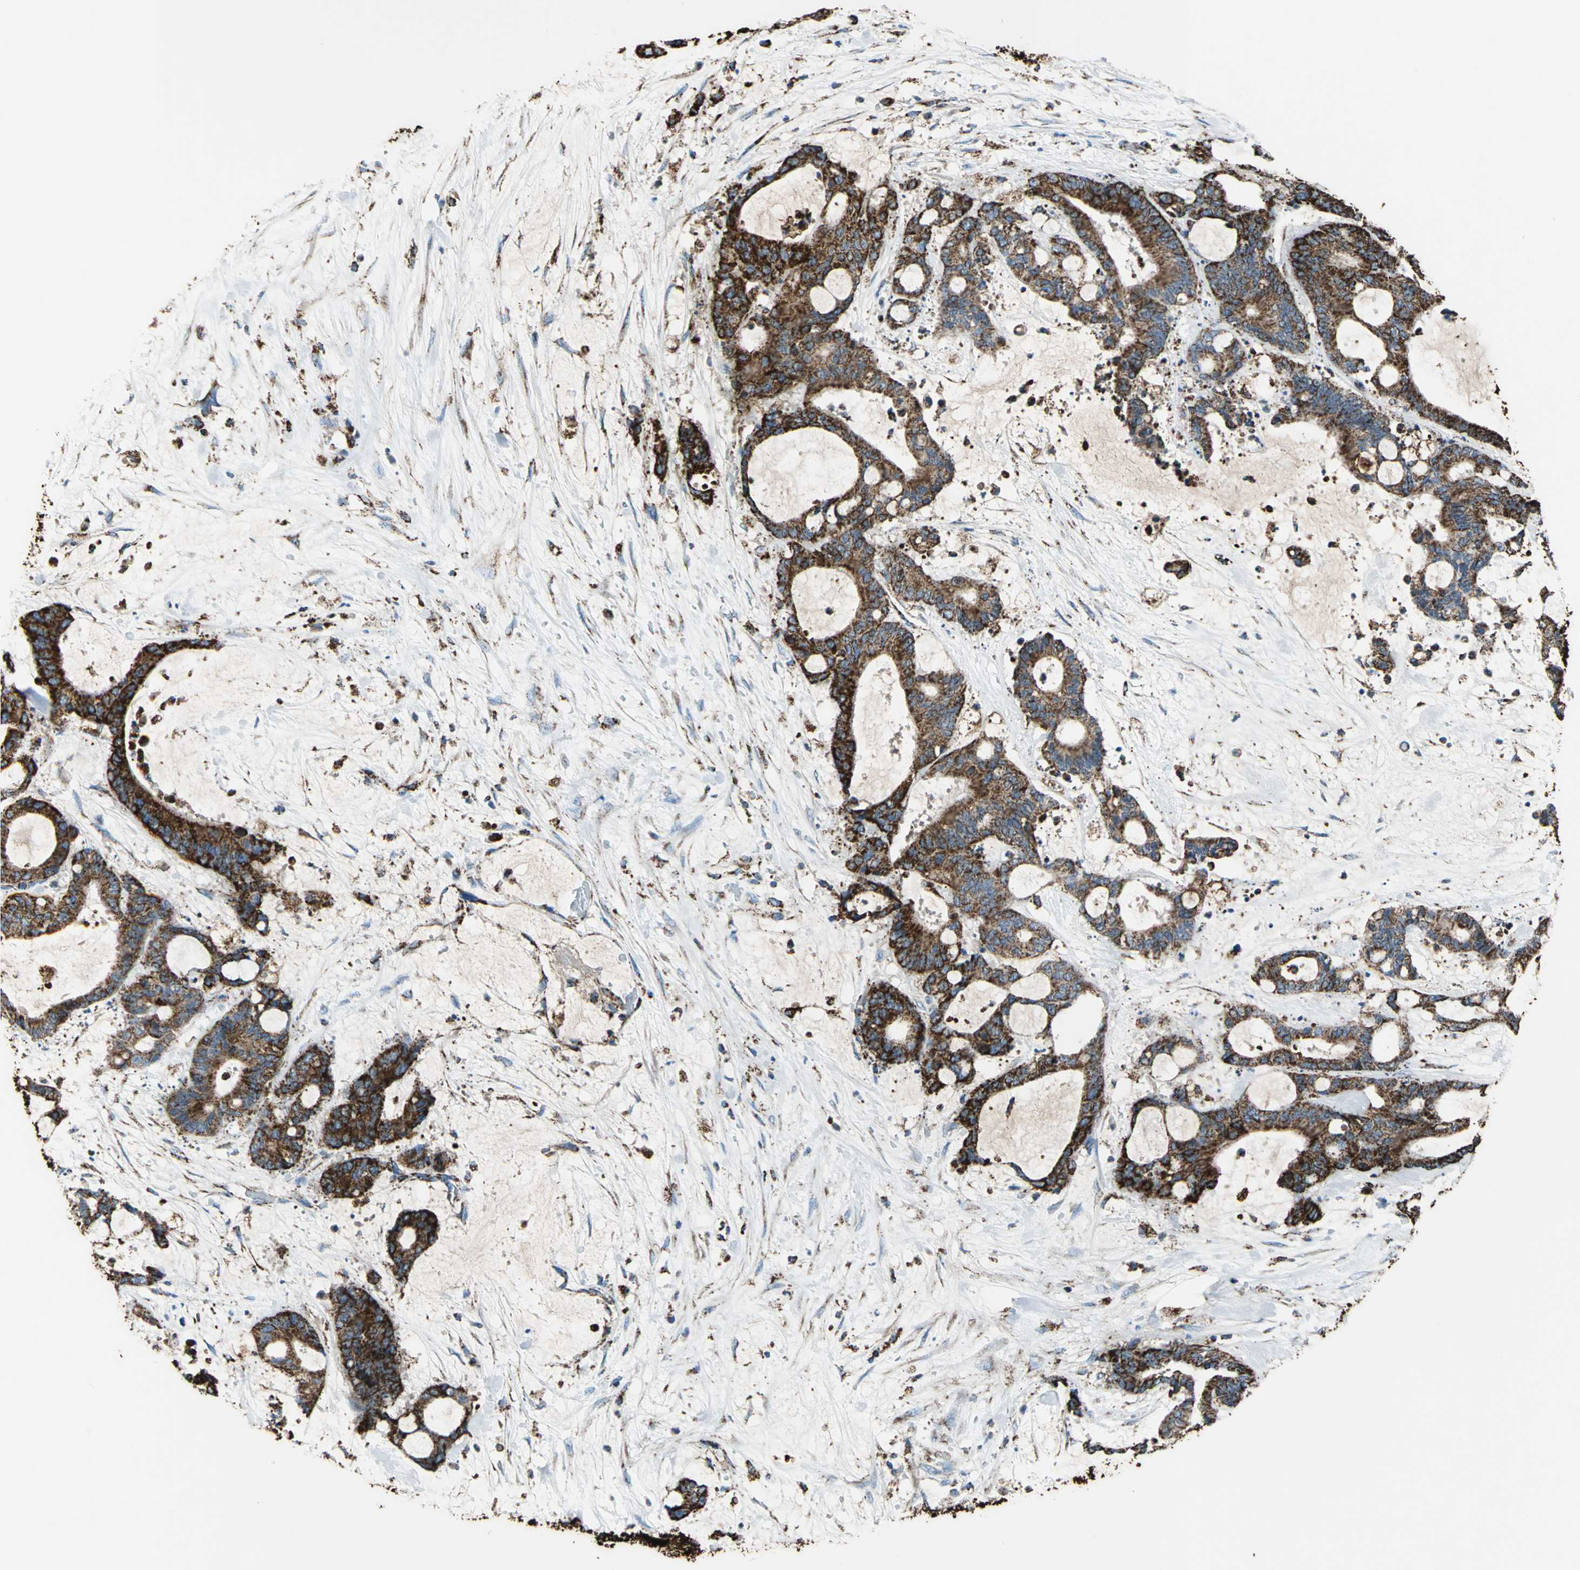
{"staining": {"intensity": "strong", "quantity": ">75%", "location": "cytoplasmic/membranous"}, "tissue": "liver cancer", "cell_type": "Tumor cells", "image_type": "cancer", "snomed": [{"axis": "morphology", "description": "Cholangiocarcinoma"}, {"axis": "topography", "description": "Liver"}], "caption": "Protein expression analysis of liver cancer (cholangiocarcinoma) exhibits strong cytoplasmic/membranous positivity in approximately >75% of tumor cells. Nuclei are stained in blue.", "gene": "ECH1", "patient": {"sex": "female", "age": 73}}